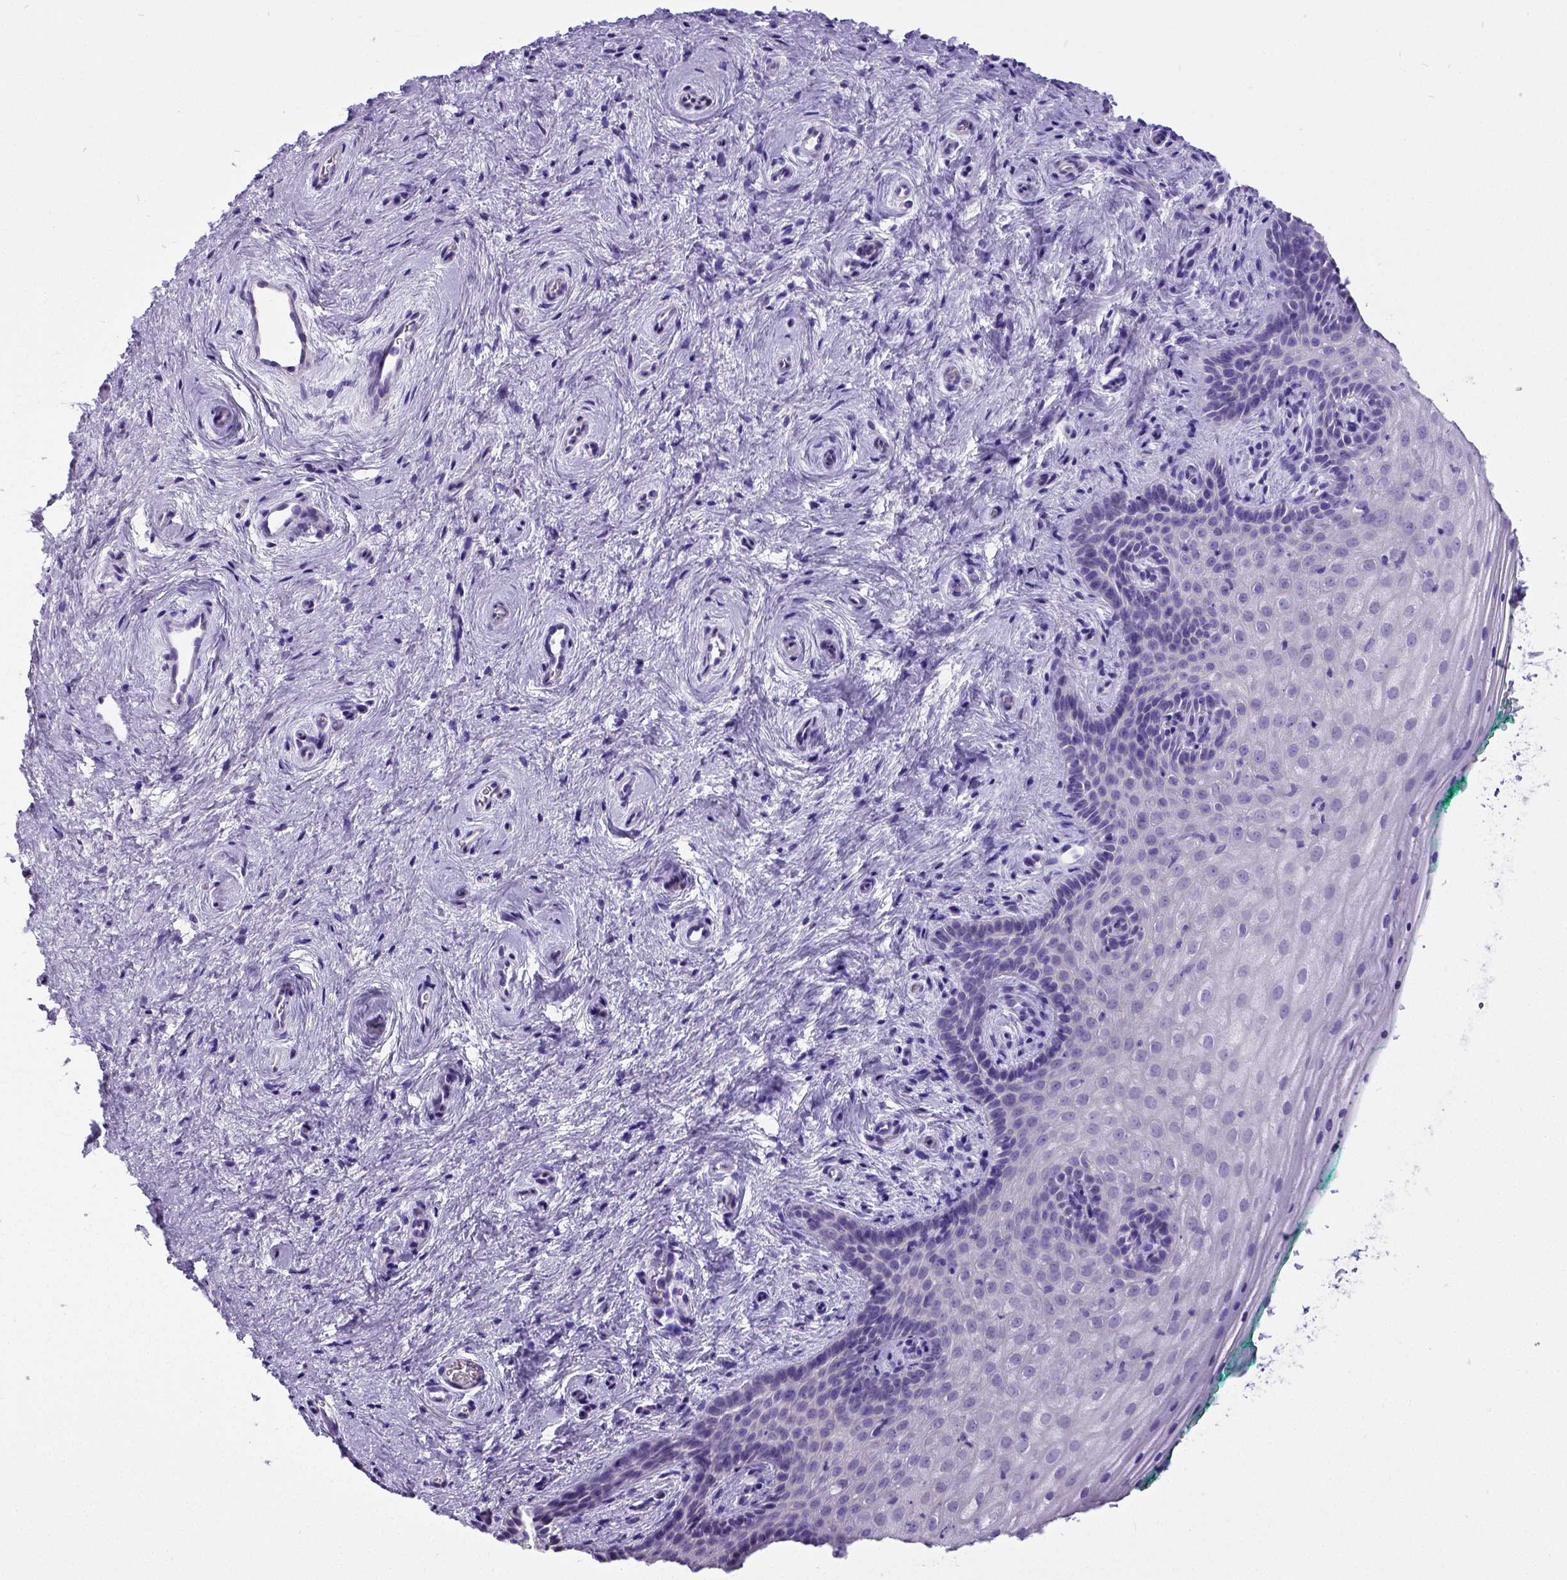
{"staining": {"intensity": "negative", "quantity": "none", "location": "none"}, "tissue": "vagina", "cell_type": "Squamous epithelial cells", "image_type": "normal", "snomed": [{"axis": "morphology", "description": "Normal tissue, NOS"}, {"axis": "topography", "description": "Vagina"}], "caption": "Vagina was stained to show a protein in brown. There is no significant expression in squamous epithelial cells. (Stains: DAB (3,3'-diaminobenzidine) immunohistochemistry with hematoxylin counter stain, Microscopy: brightfield microscopy at high magnification).", "gene": "SATB2", "patient": {"sex": "female", "age": 45}}